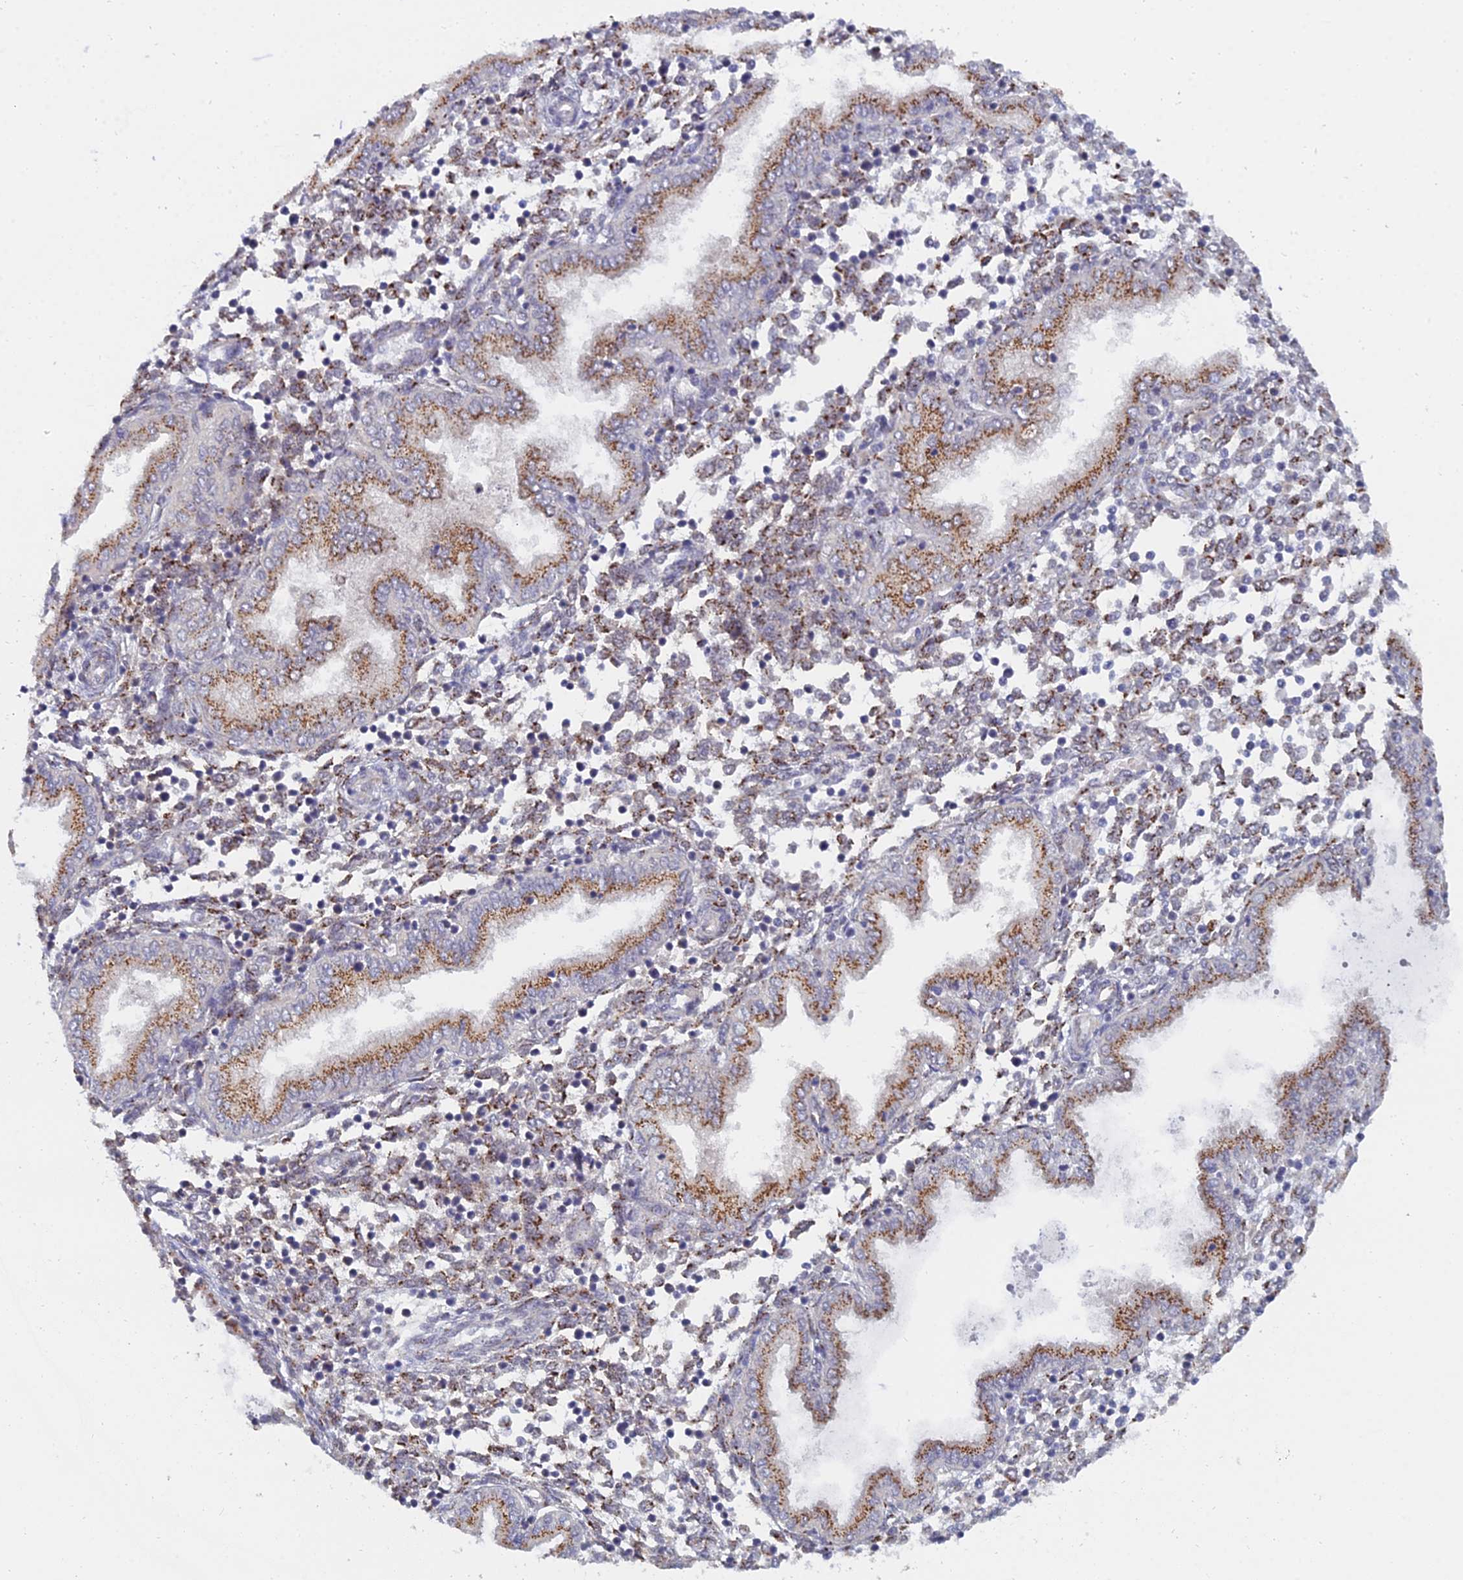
{"staining": {"intensity": "moderate", "quantity": "25%-75%", "location": "cytoplasmic/membranous"}, "tissue": "endometrium", "cell_type": "Cells in endometrial stroma", "image_type": "normal", "snomed": [{"axis": "morphology", "description": "Normal tissue, NOS"}, {"axis": "topography", "description": "Endometrium"}], "caption": "The micrograph demonstrates immunohistochemical staining of normal endometrium. There is moderate cytoplasmic/membranous positivity is appreciated in approximately 25%-75% of cells in endometrial stroma.", "gene": "THOC3", "patient": {"sex": "female", "age": 53}}